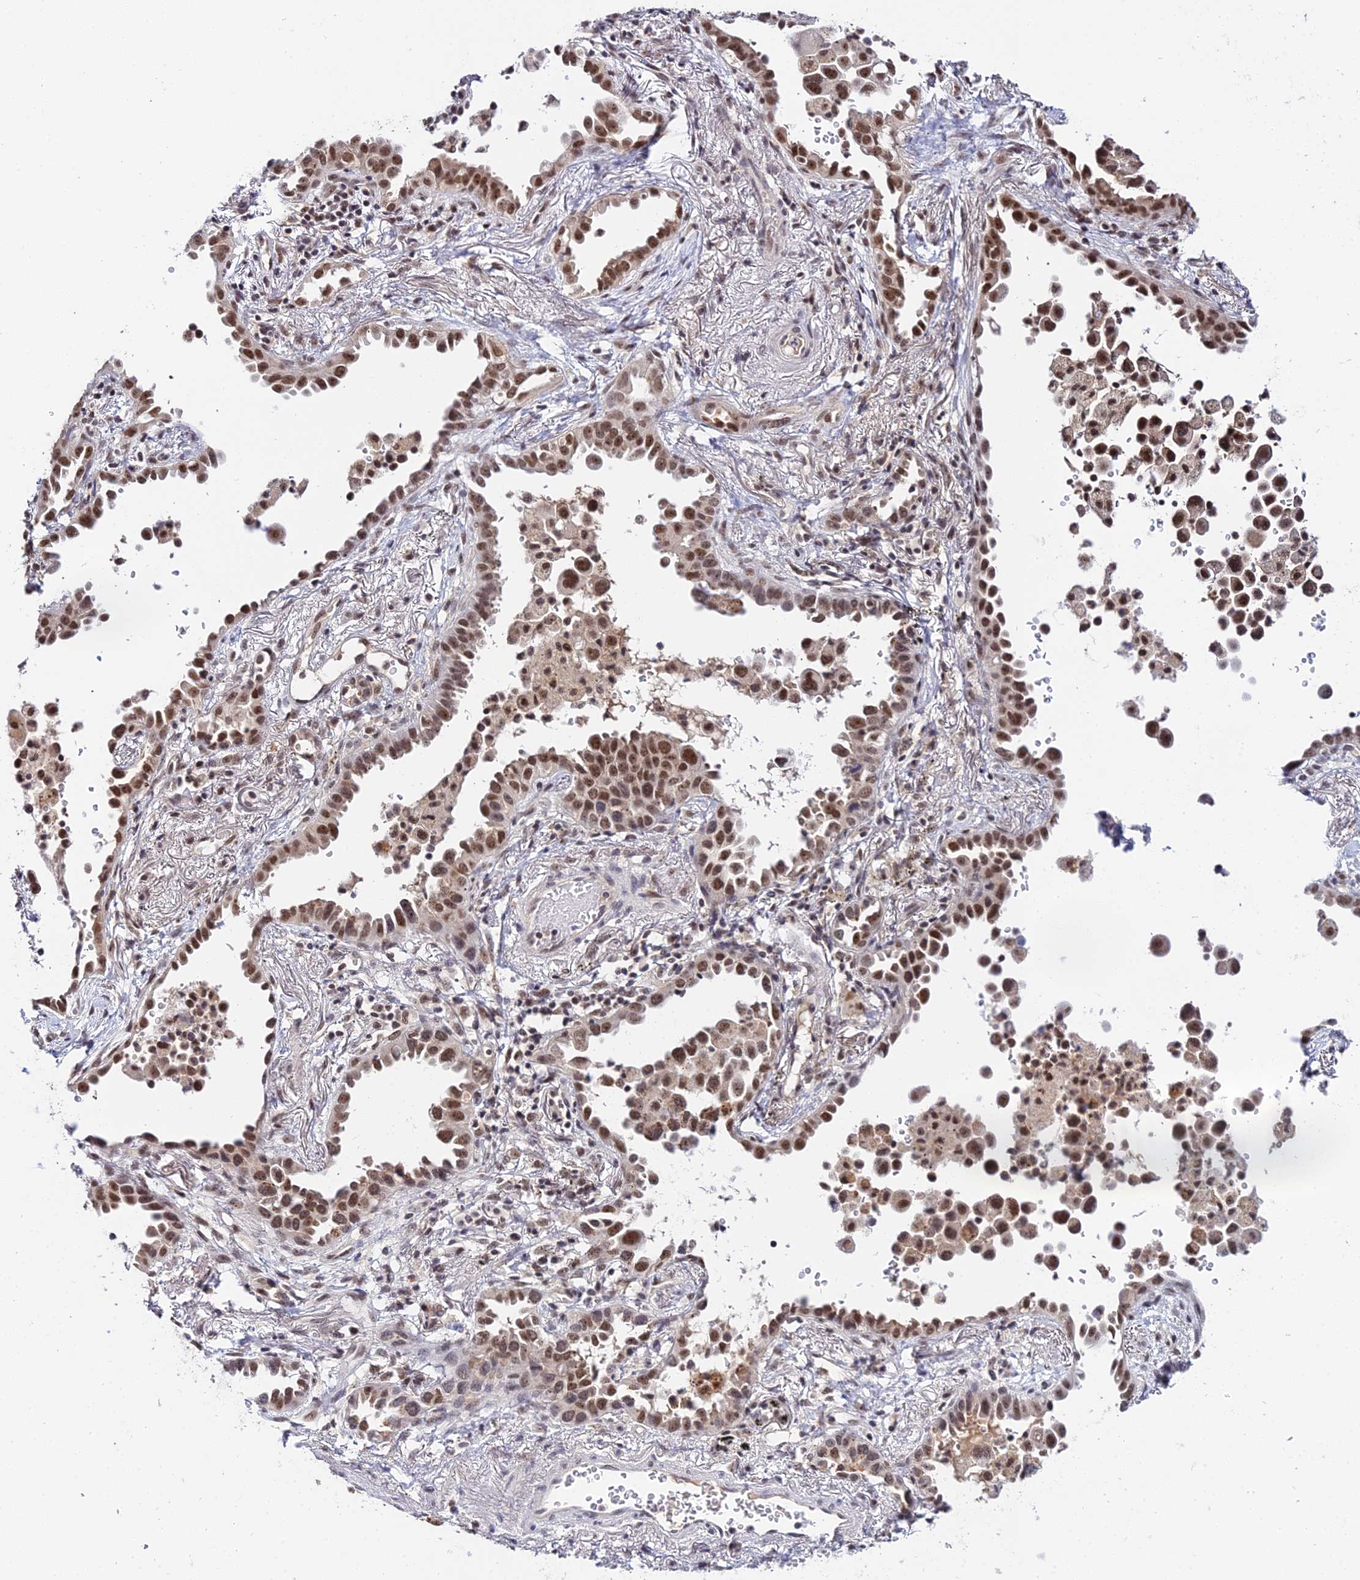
{"staining": {"intensity": "strong", "quantity": ">75%", "location": "nuclear"}, "tissue": "lung cancer", "cell_type": "Tumor cells", "image_type": "cancer", "snomed": [{"axis": "morphology", "description": "Adenocarcinoma, NOS"}, {"axis": "topography", "description": "Lung"}], "caption": "Immunohistochemical staining of human lung cancer shows high levels of strong nuclear positivity in approximately >75% of tumor cells.", "gene": "EXOSC3", "patient": {"sex": "male", "age": 67}}